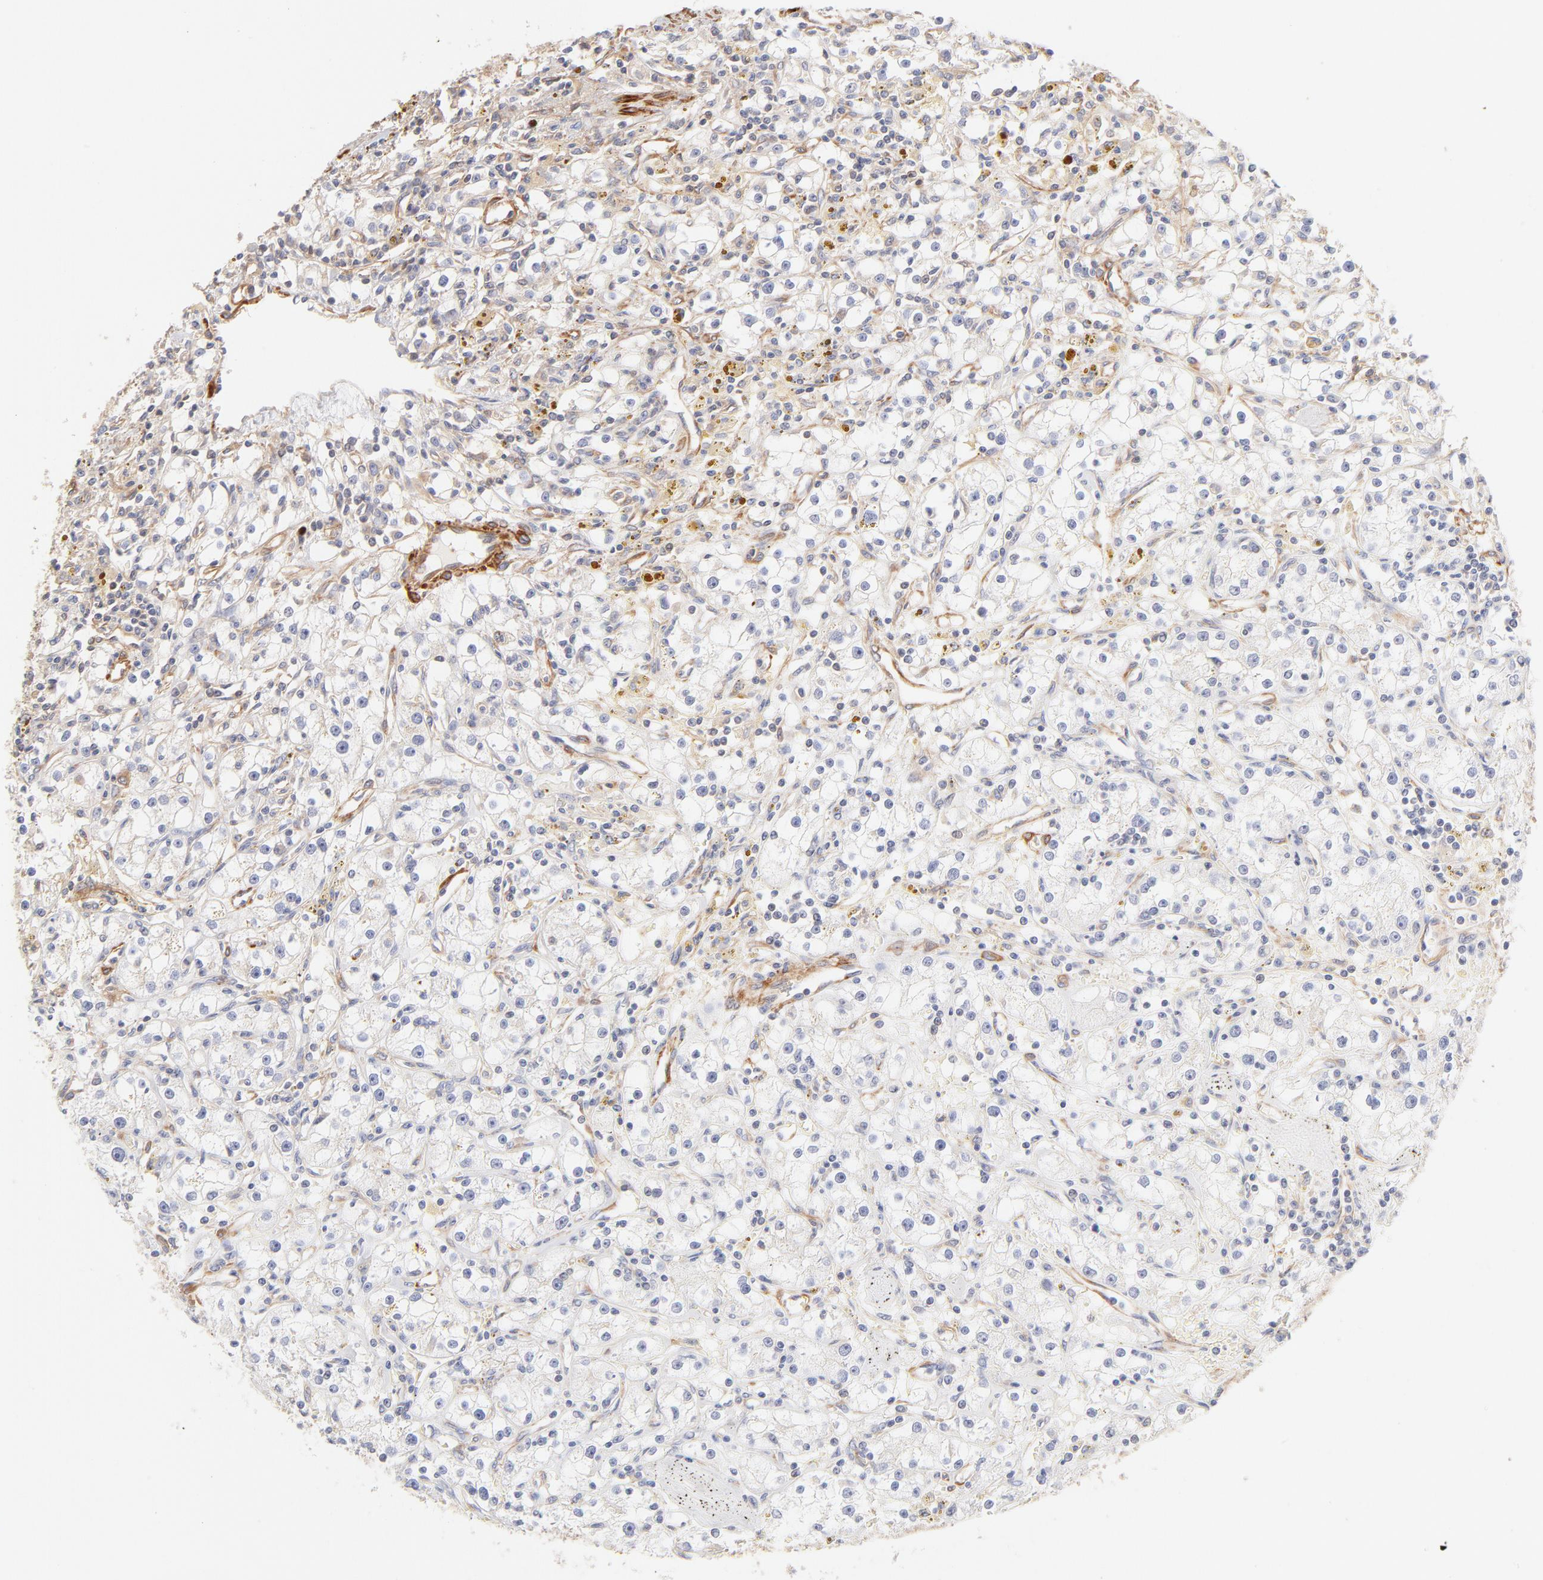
{"staining": {"intensity": "negative", "quantity": "none", "location": "none"}, "tissue": "renal cancer", "cell_type": "Tumor cells", "image_type": "cancer", "snomed": [{"axis": "morphology", "description": "Adenocarcinoma, NOS"}, {"axis": "topography", "description": "Kidney"}], "caption": "Image shows no protein staining in tumor cells of renal adenocarcinoma tissue.", "gene": "LDLRAP1", "patient": {"sex": "male", "age": 56}}